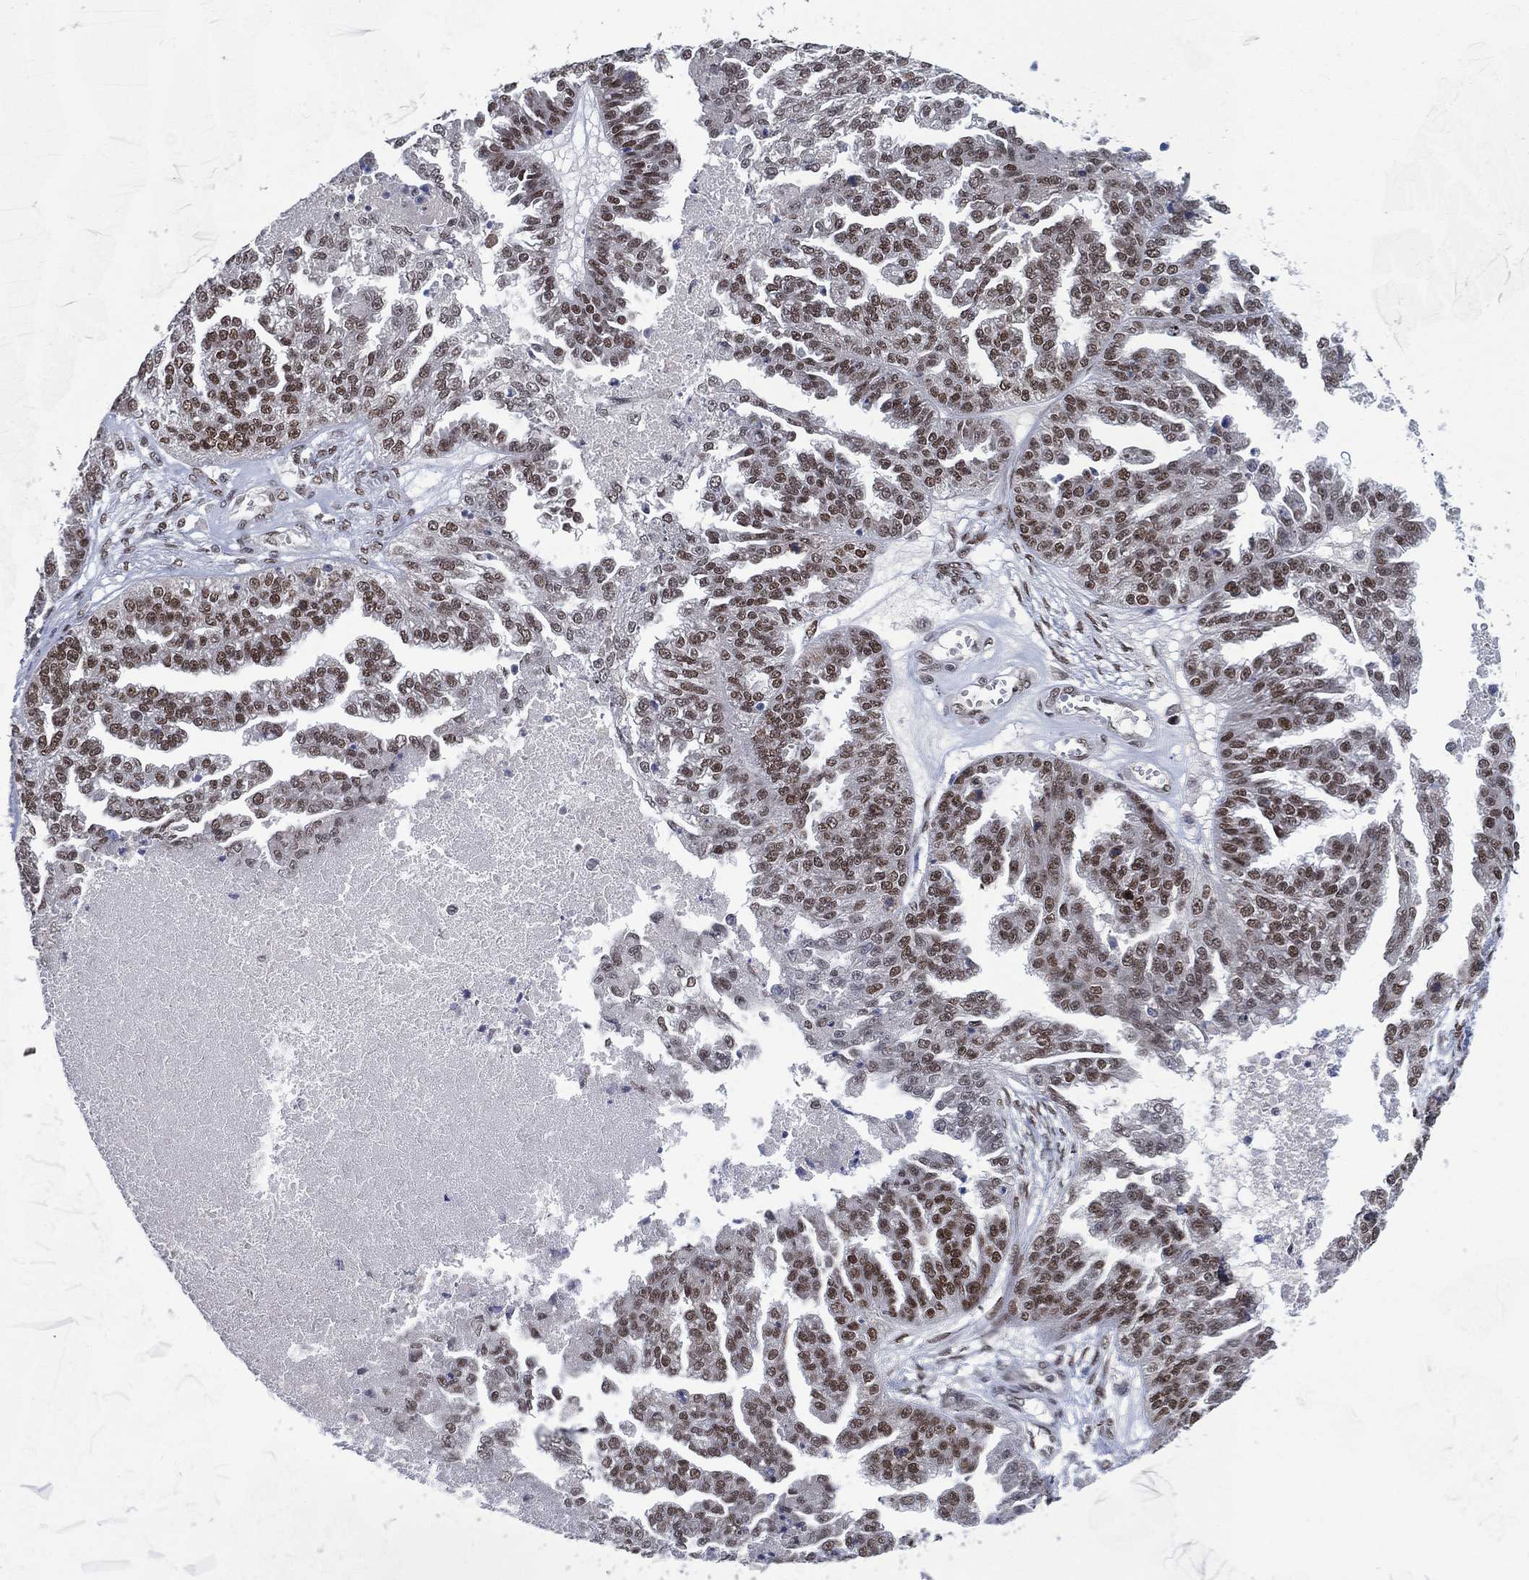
{"staining": {"intensity": "moderate", "quantity": ">75%", "location": "nuclear"}, "tissue": "ovarian cancer", "cell_type": "Tumor cells", "image_type": "cancer", "snomed": [{"axis": "morphology", "description": "Cystadenocarcinoma, serous, NOS"}, {"axis": "topography", "description": "Ovary"}], "caption": "A photomicrograph showing moderate nuclear staining in about >75% of tumor cells in ovarian cancer (serous cystadenocarcinoma), as visualized by brown immunohistochemical staining.", "gene": "YLPM1", "patient": {"sex": "female", "age": 58}}